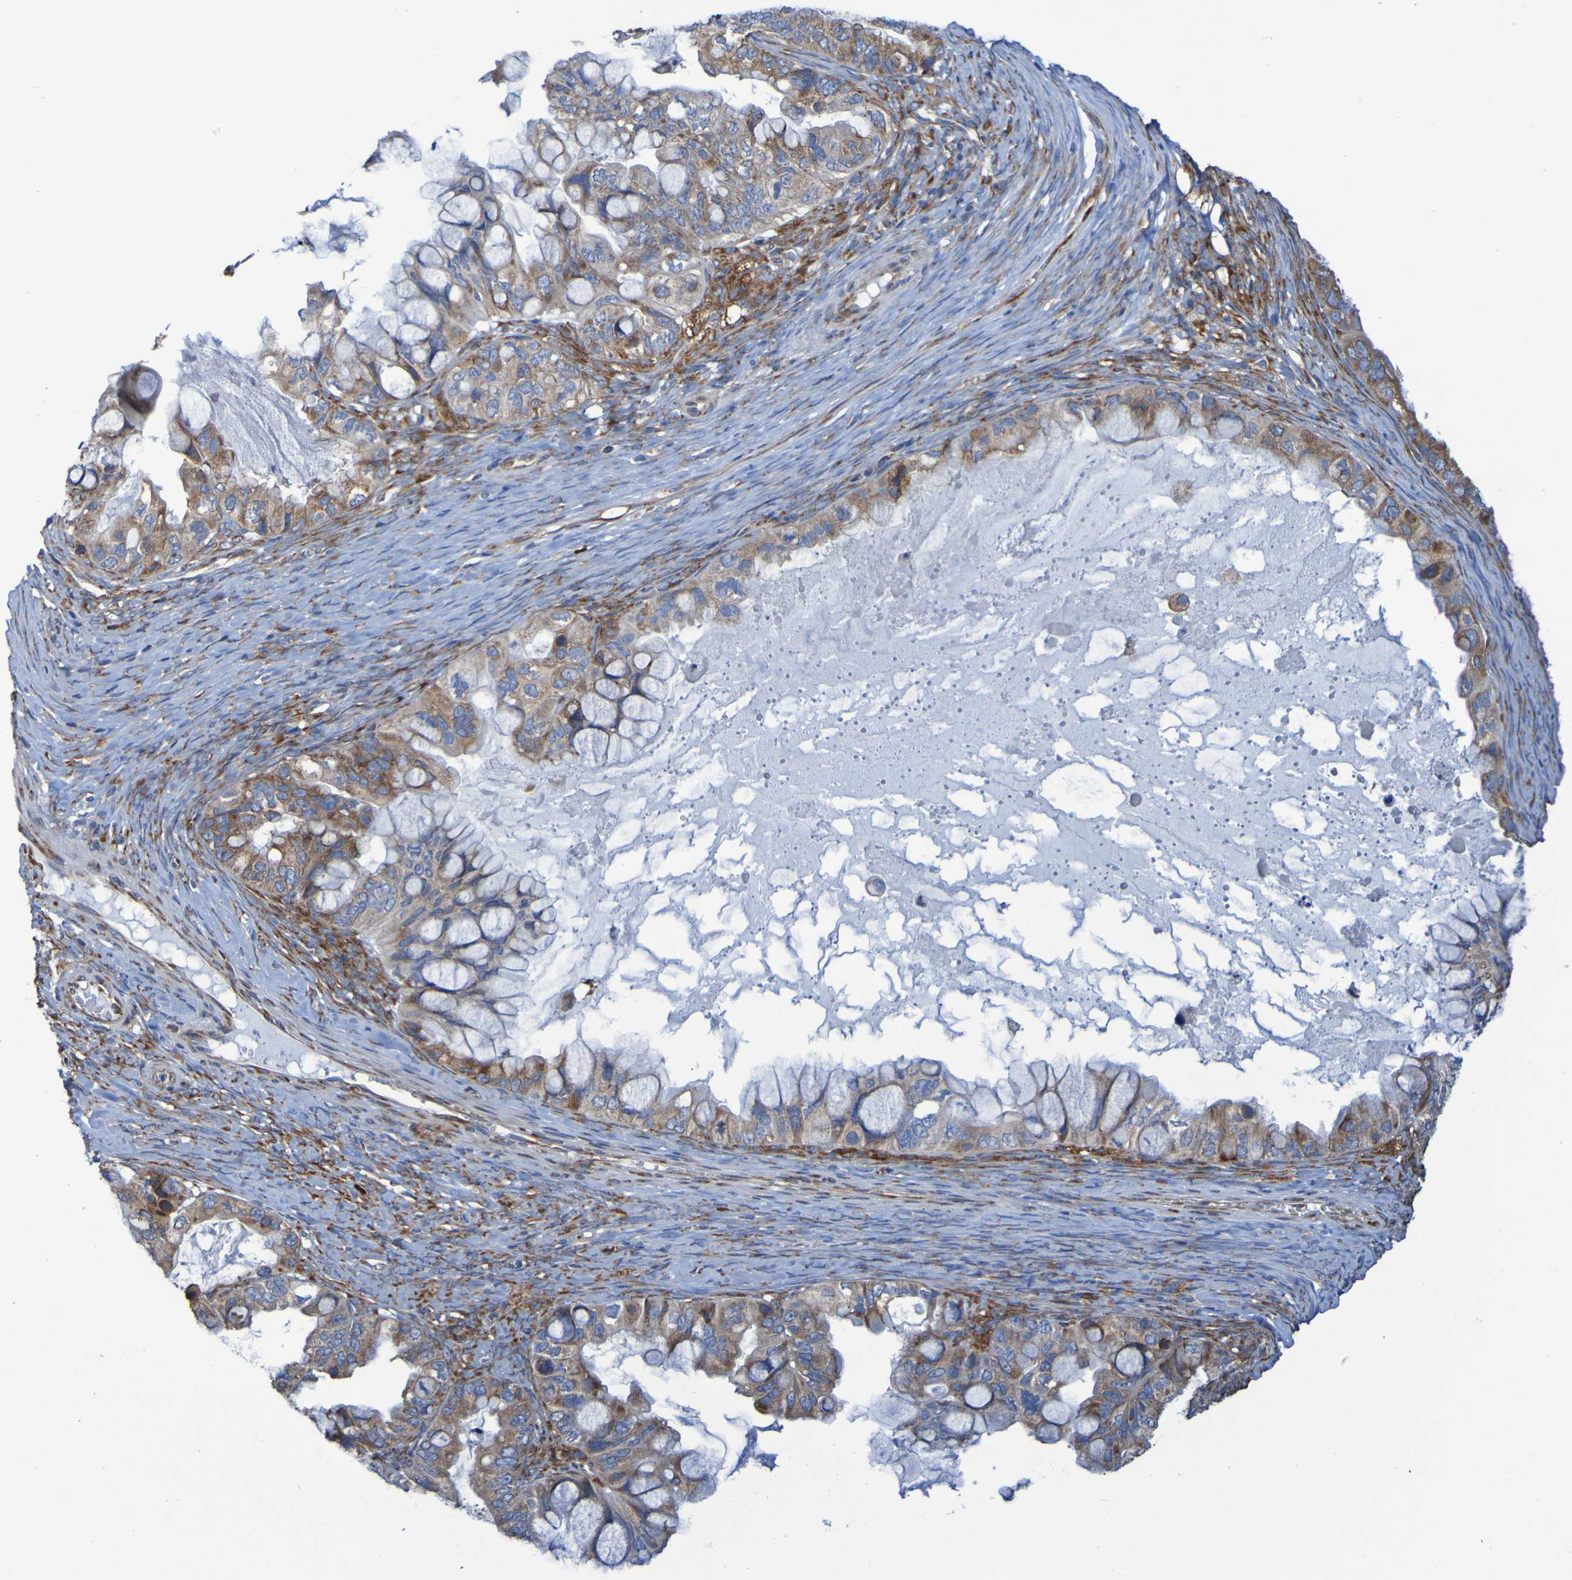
{"staining": {"intensity": "moderate", "quantity": ">75%", "location": "cytoplasmic/membranous"}, "tissue": "ovarian cancer", "cell_type": "Tumor cells", "image_type": "cancer", "snomed": [{"axis": "morphology", "description": "Cystadenocarcinoma, mucinous, NOS"}, {"axis": "topography", "description": "Ovary"}], "caption": "A photomicrograph showing moderate cytoplasmic/membranous expression in approximately >75% of tumor cells in mucinous cystadenocarcinoma (ovarian), as visualized by brown immunohistochemical staining.", "gene": "FKBP3", "patient": {"sex": "female", "age": 80}}